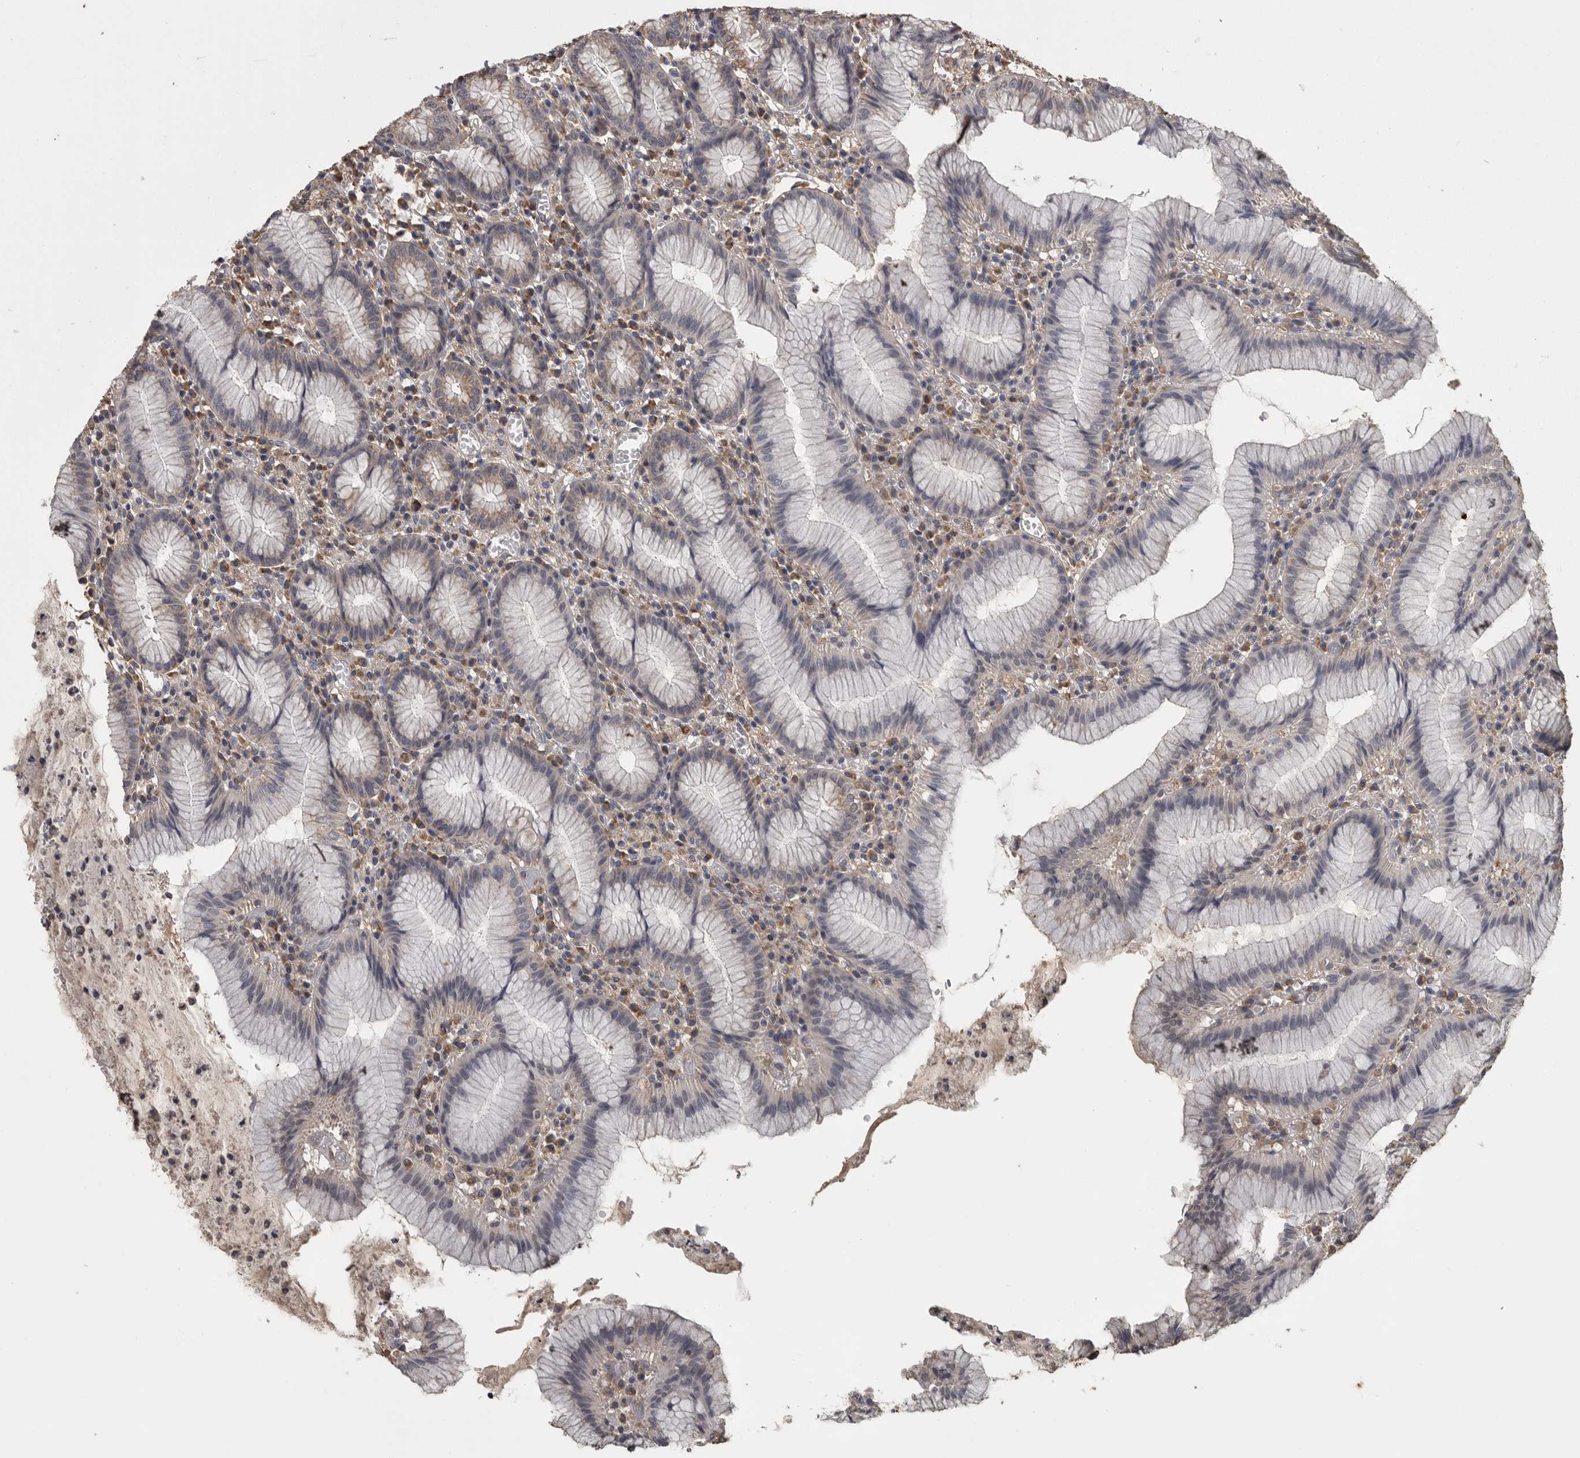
{"staining": {"intensity": "strong", "quantity": "25%-75%", "location": "cytoplasmic/membranous"}, "tissue": "stomach", "cell_type": "Glandular cells", "image_type": "normal", "snomed": [{"axis": "morphology", "description": "Normal tissue, NOS"}, {"axis": "topography", "description": "Stomach"}], "caption": "Immunohistochemistry (IHC) photomicrograph of benign stomach stained for a protein (brown), which reveals high levels of strong cytoplasmic/membranous positivity in approximately 25%-75% of glandular cells.", "gene": "FRK", "patient": {"sex": "male", "age": 55}}